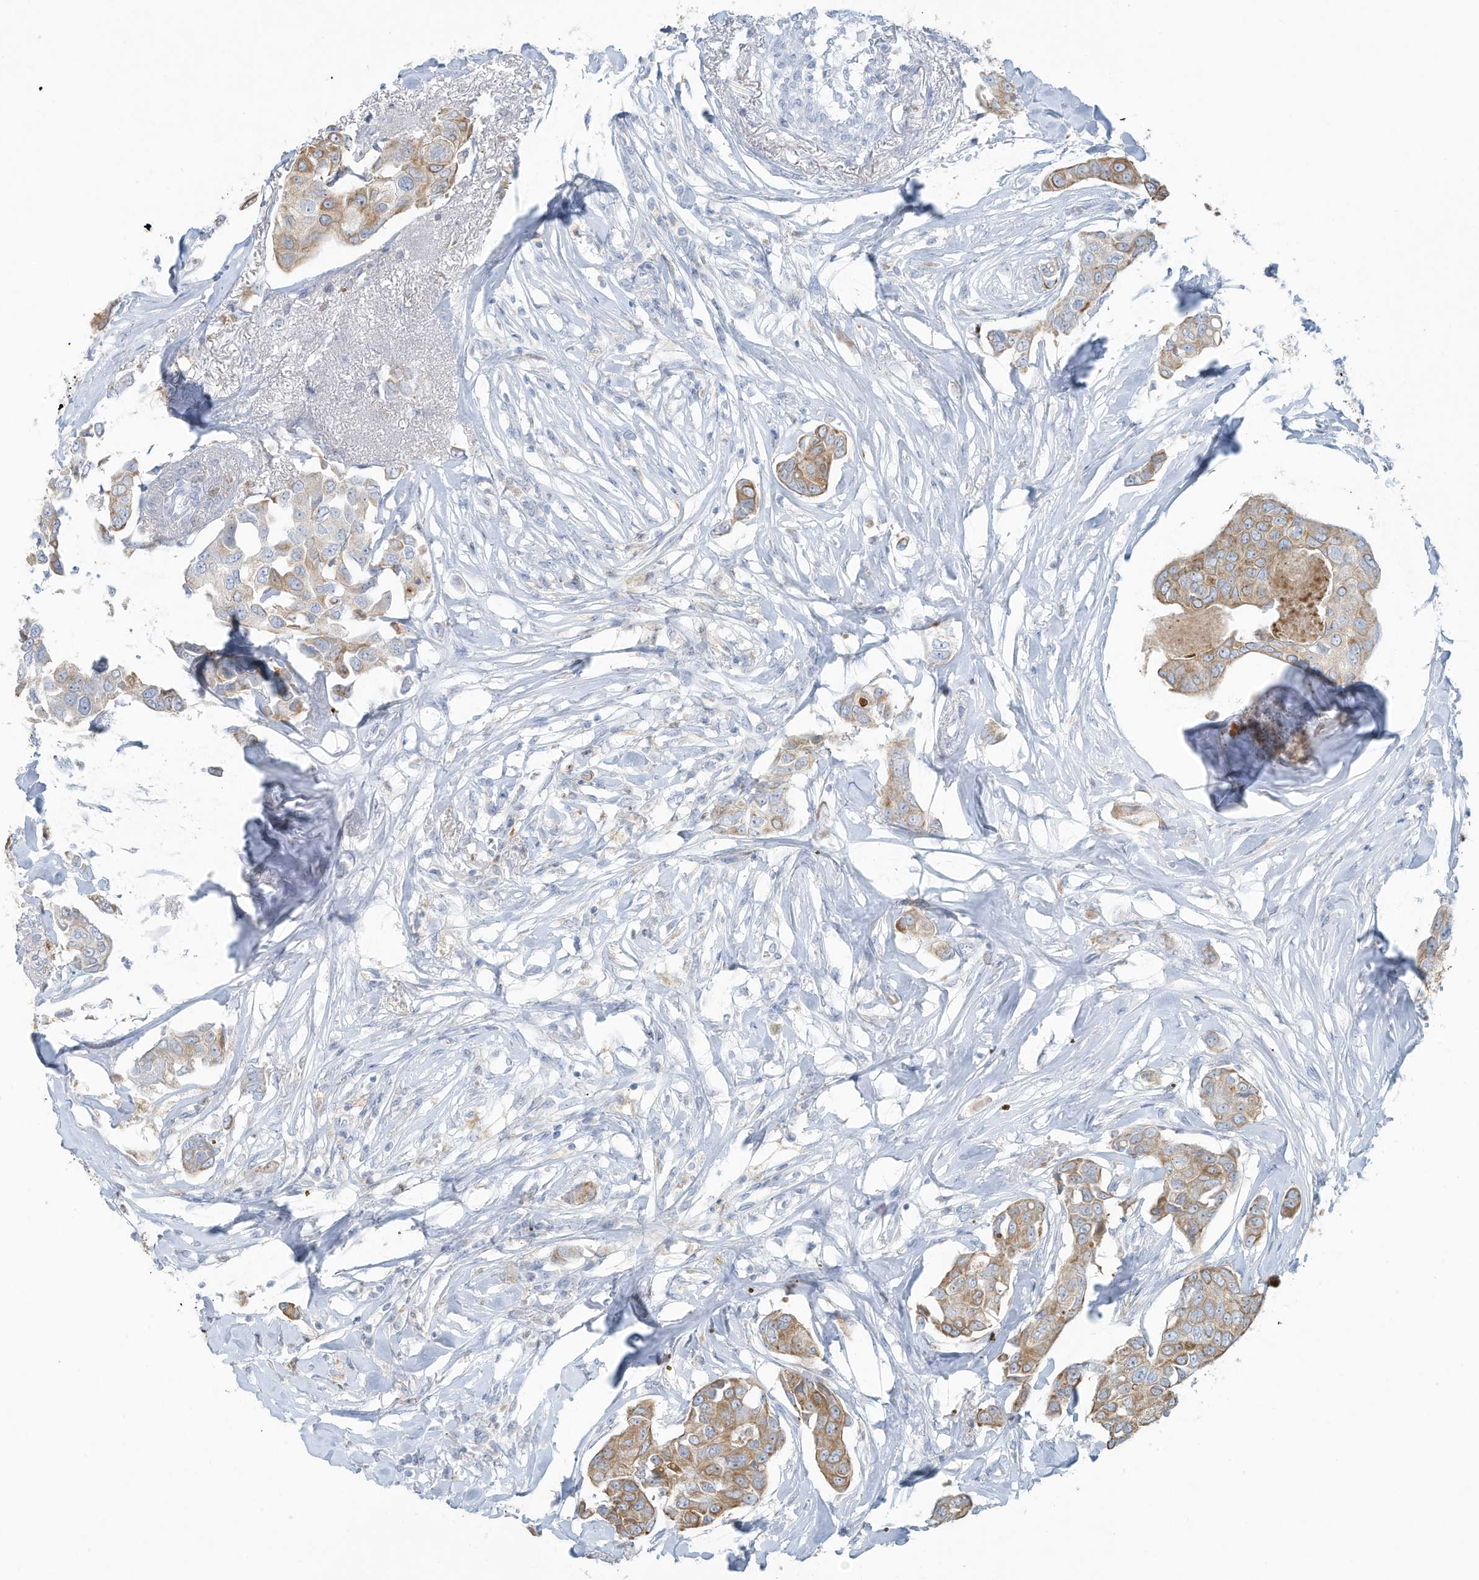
{"staining": {"intensity": "moderate", "quantity": "<25%", "location": "cytoplasmic/membranous"}, "tissue": "breast cancer", "cell_type": "Tumor cells", "image_type": "cancer", "snomed": [{"axis": "morphology", "description": "Duct carcinoma"}, {"axis": "topography", "description": "Breast"}], "caption": "Moderate cytoplasmic/membranous expression is identified in about <25% of tumor cells in infiltrating ductal carcinoma (breast).", "gene": "TUBE1", "patient": {"sex": "female", "age": 80}}